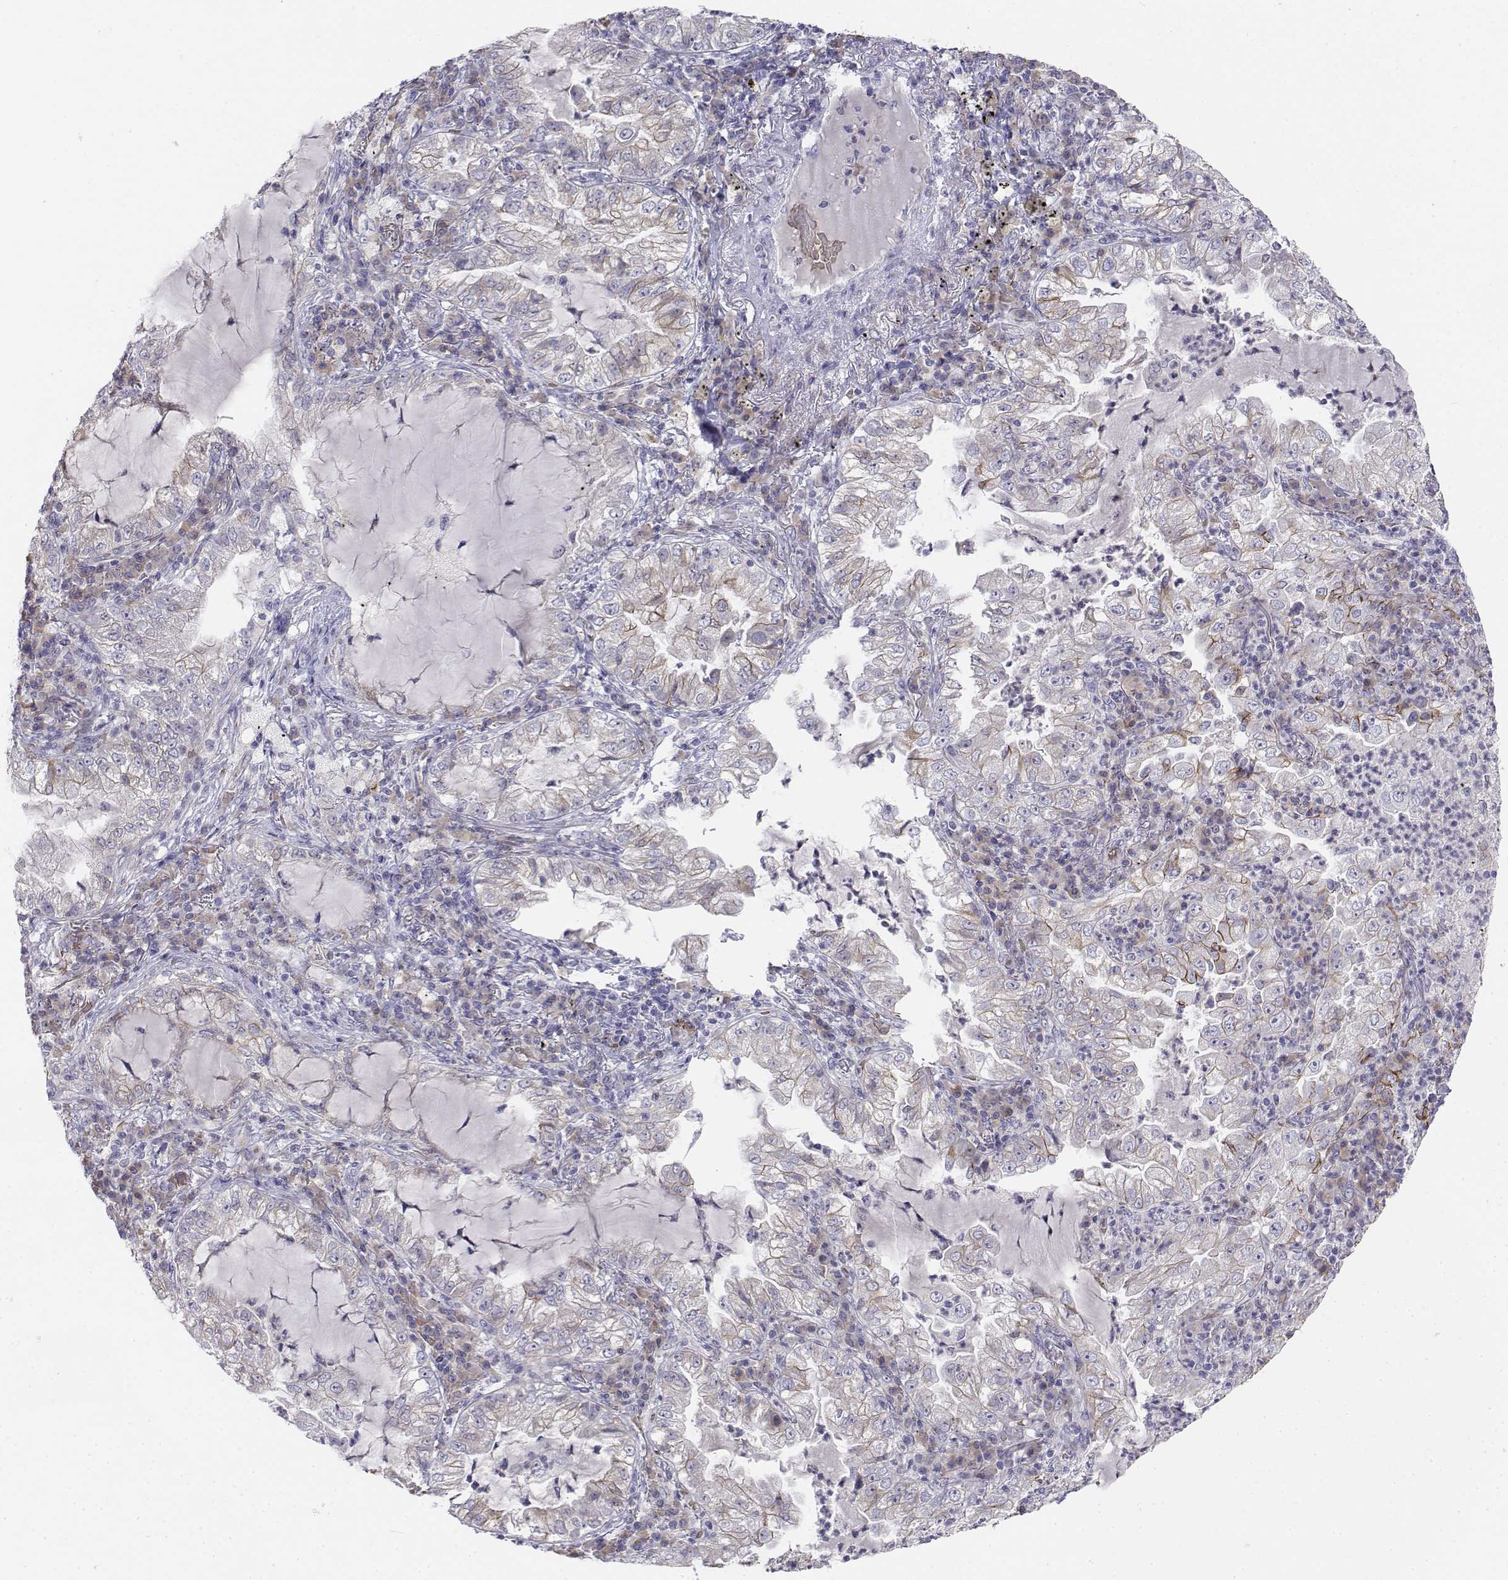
{"staining": {"intensity": "negative", "quantity": "none", "location": "none"}, "tissue": "lung cancer", "cell_type": "Tumor cells", "image_type": "cancer", "snomed": [{"axis": "morphology", "description": "Adenocarcinoma, NOS"}, {"axis": "topography", "description": "Lung"}], "caption": "Lung cancer (adenocarcinoma) was stained to show a protein in brown. There is no significant expression in tumor cells.", "gene": "CADM1", "patient": {"sex": "female", "age": 73}}